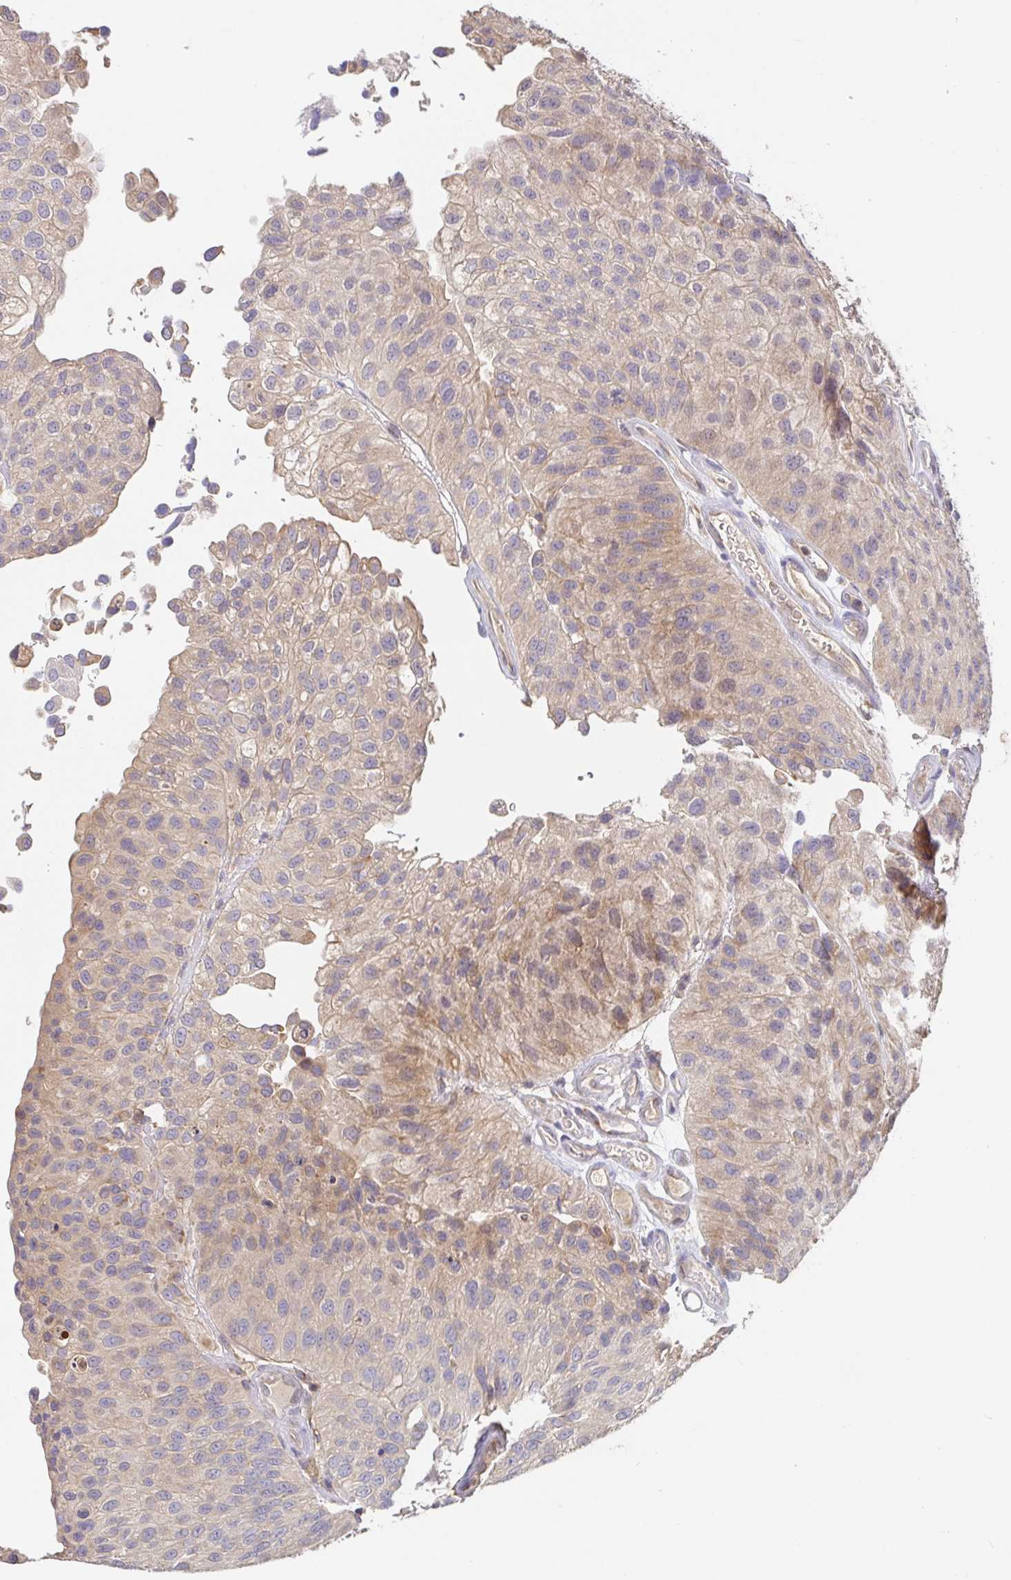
{"staining": {"intensity": "weak", "quantity": "25%-75%", "location": "cytoplasmic/membranous"}, "tissue": "urothelial cancer", "cell_type": "Tumor cells", "image_type": "cancer", "snomed": [{"axis": "morphology", "description": "Urothelial carcinoma, NOS"}, {"axis": "topography", "description": "Urinary bladder"}], "caption": "The image displays staining of urothelial cancer, revealing weak cytoplasmic/membranous protein positivity (brown color) within tumor cells.", "gene": "HAGH", "patient": {"sex": "male", "age": 87}}